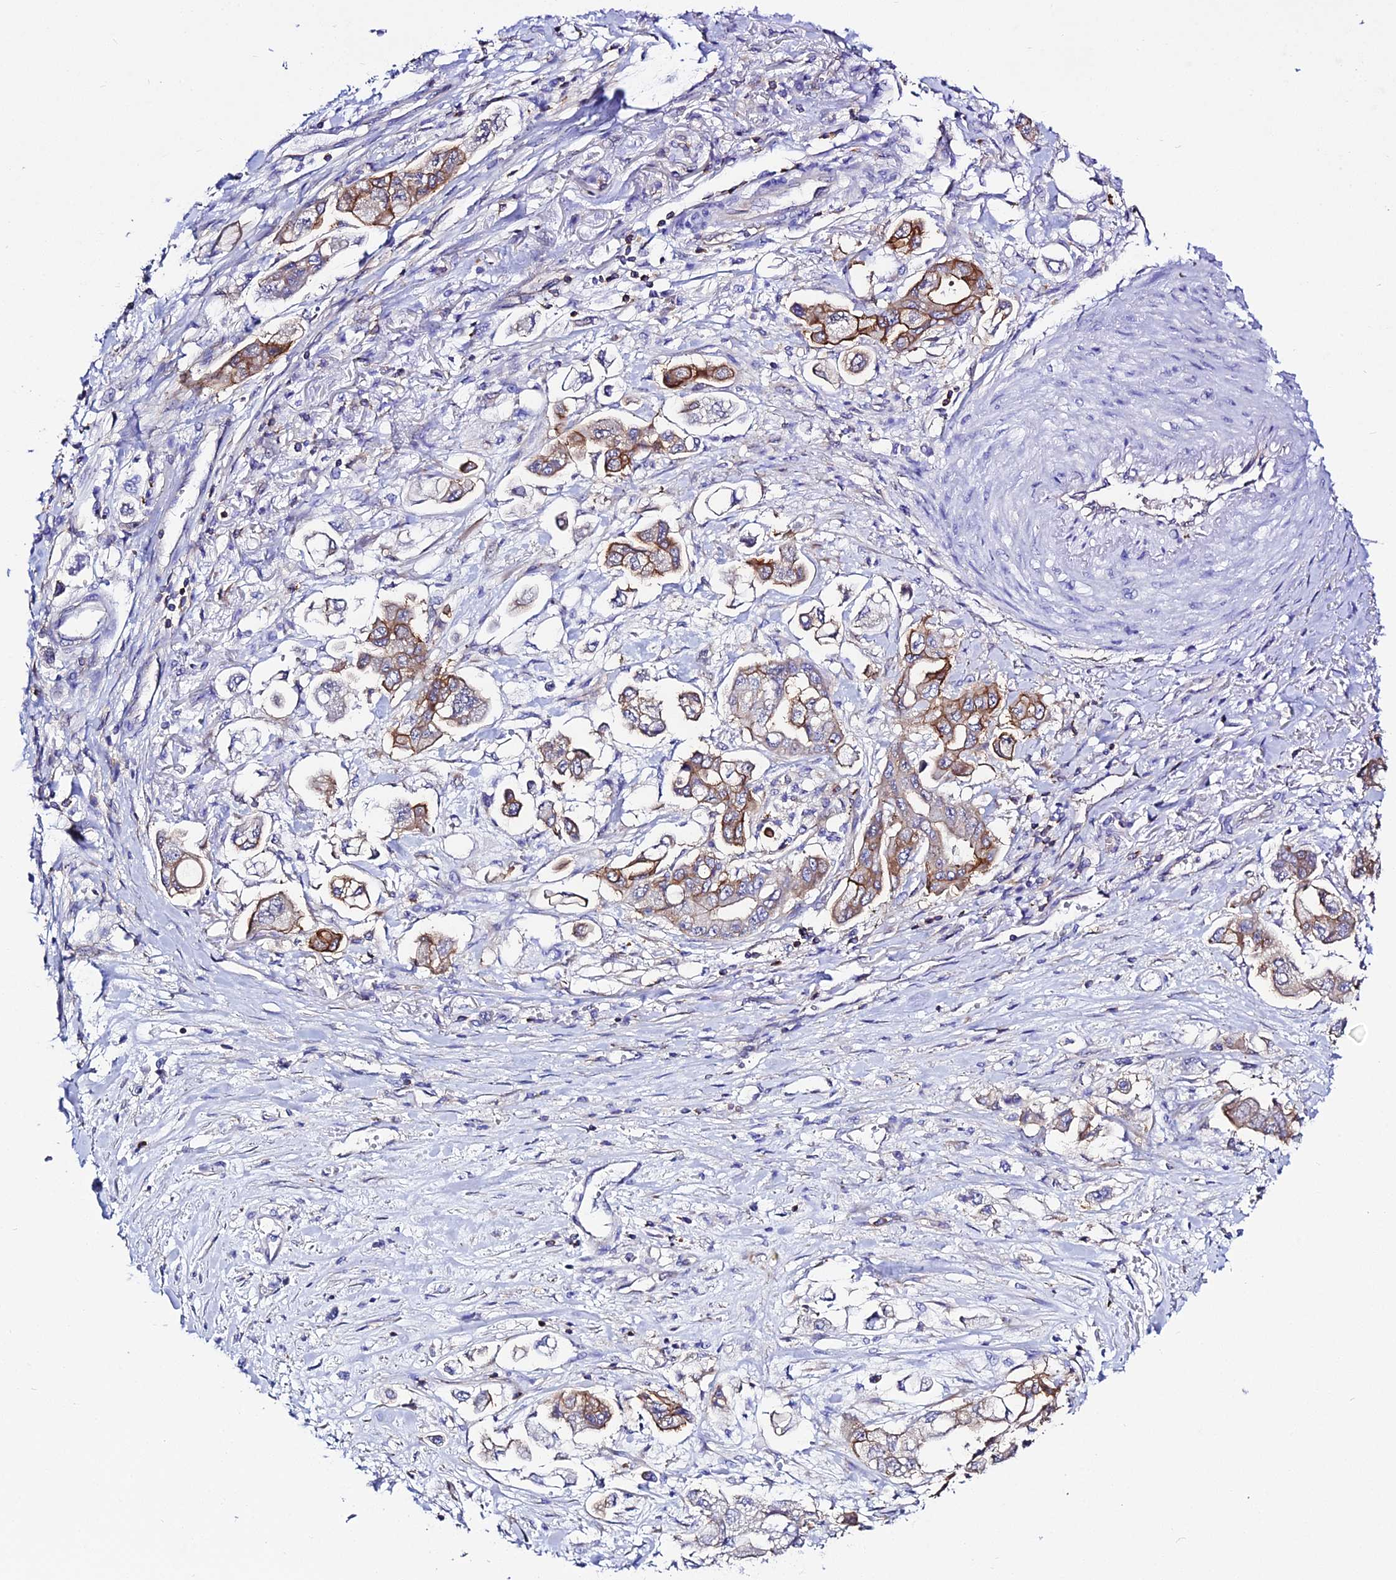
{"staining": {"intensity": "moderate", "quantity": "25%-75%", "location": "cytoplasmic/membranous"}, "tissue": "stomach cancer", "cell_type": "Tumor cells", "image_type": "cancer", "snomed": [{"axis": "morphology", "description": "Adenocarcinoma, NOS"}, {"axis": "topography", "description": "Stomach"}], "caption": "DAB immunohistochemical staining of human stomach adenocarcinoma demonstrates moderate cytoplasmic/membranous protein positivity in about 25%-75% of tumor cells.", "gene": "S100A16", "patient": {"sex": "male", "age": 62}}